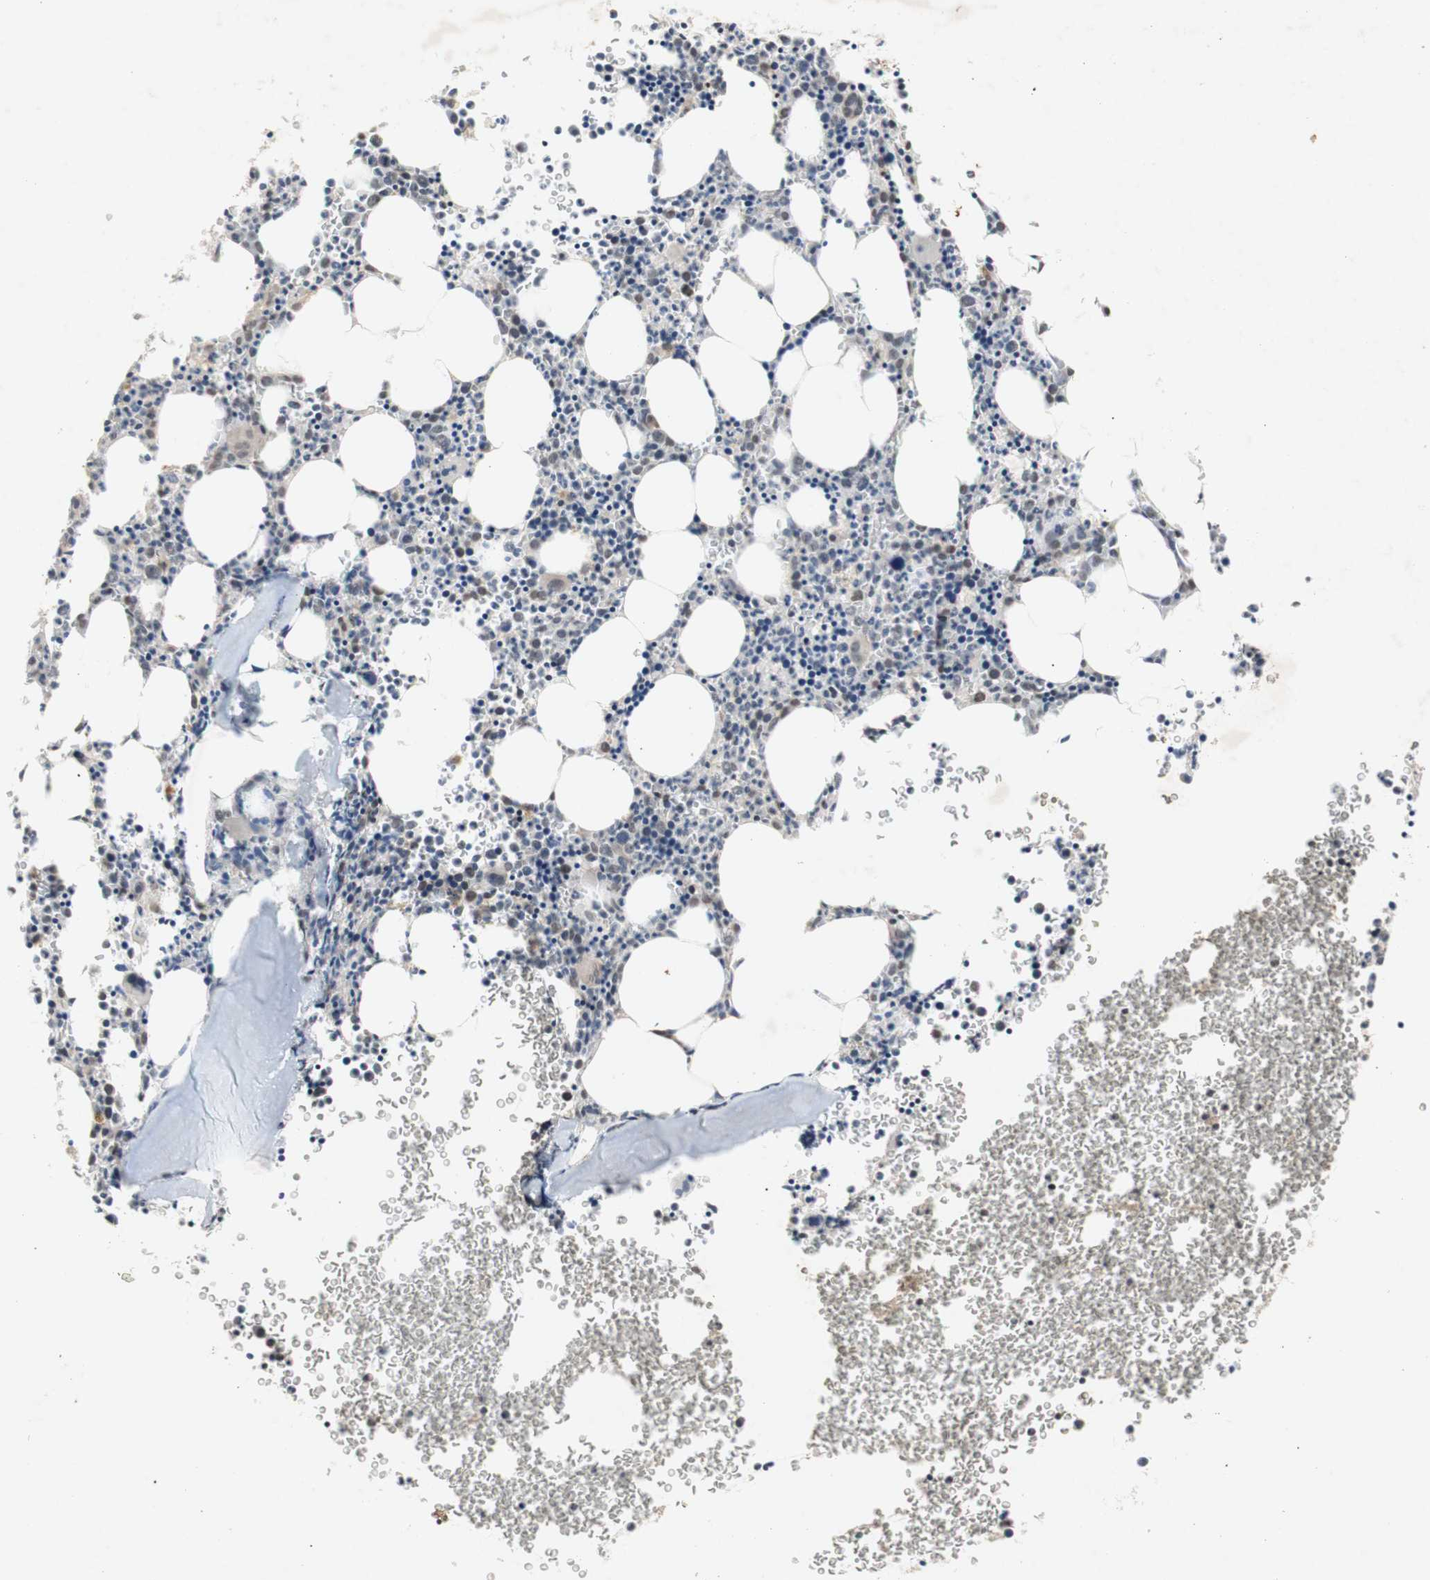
{"staining": {"intensity": "negative", "quantity": "none", "location": "none"}, "tissue": "bone marrow", "cell_type": "Hematopoietic cells", "image_type": "normal", "snomed": [{"axis": "morphology", "description": "Normal tissue, NOS"}, {"axis": "morphology", "description": "Inflammation, NOS"}, {"axis": "topography", "description": "Bone marrow"}], "caption": "Benign bone marrow was stained to show a protein in brown. There is no significant expression in hematopoietic cells. (DAB IHC with hematoxylin counter stain).", "gene": "FOSB", "patient": {"sex": "female", "age": 61}}